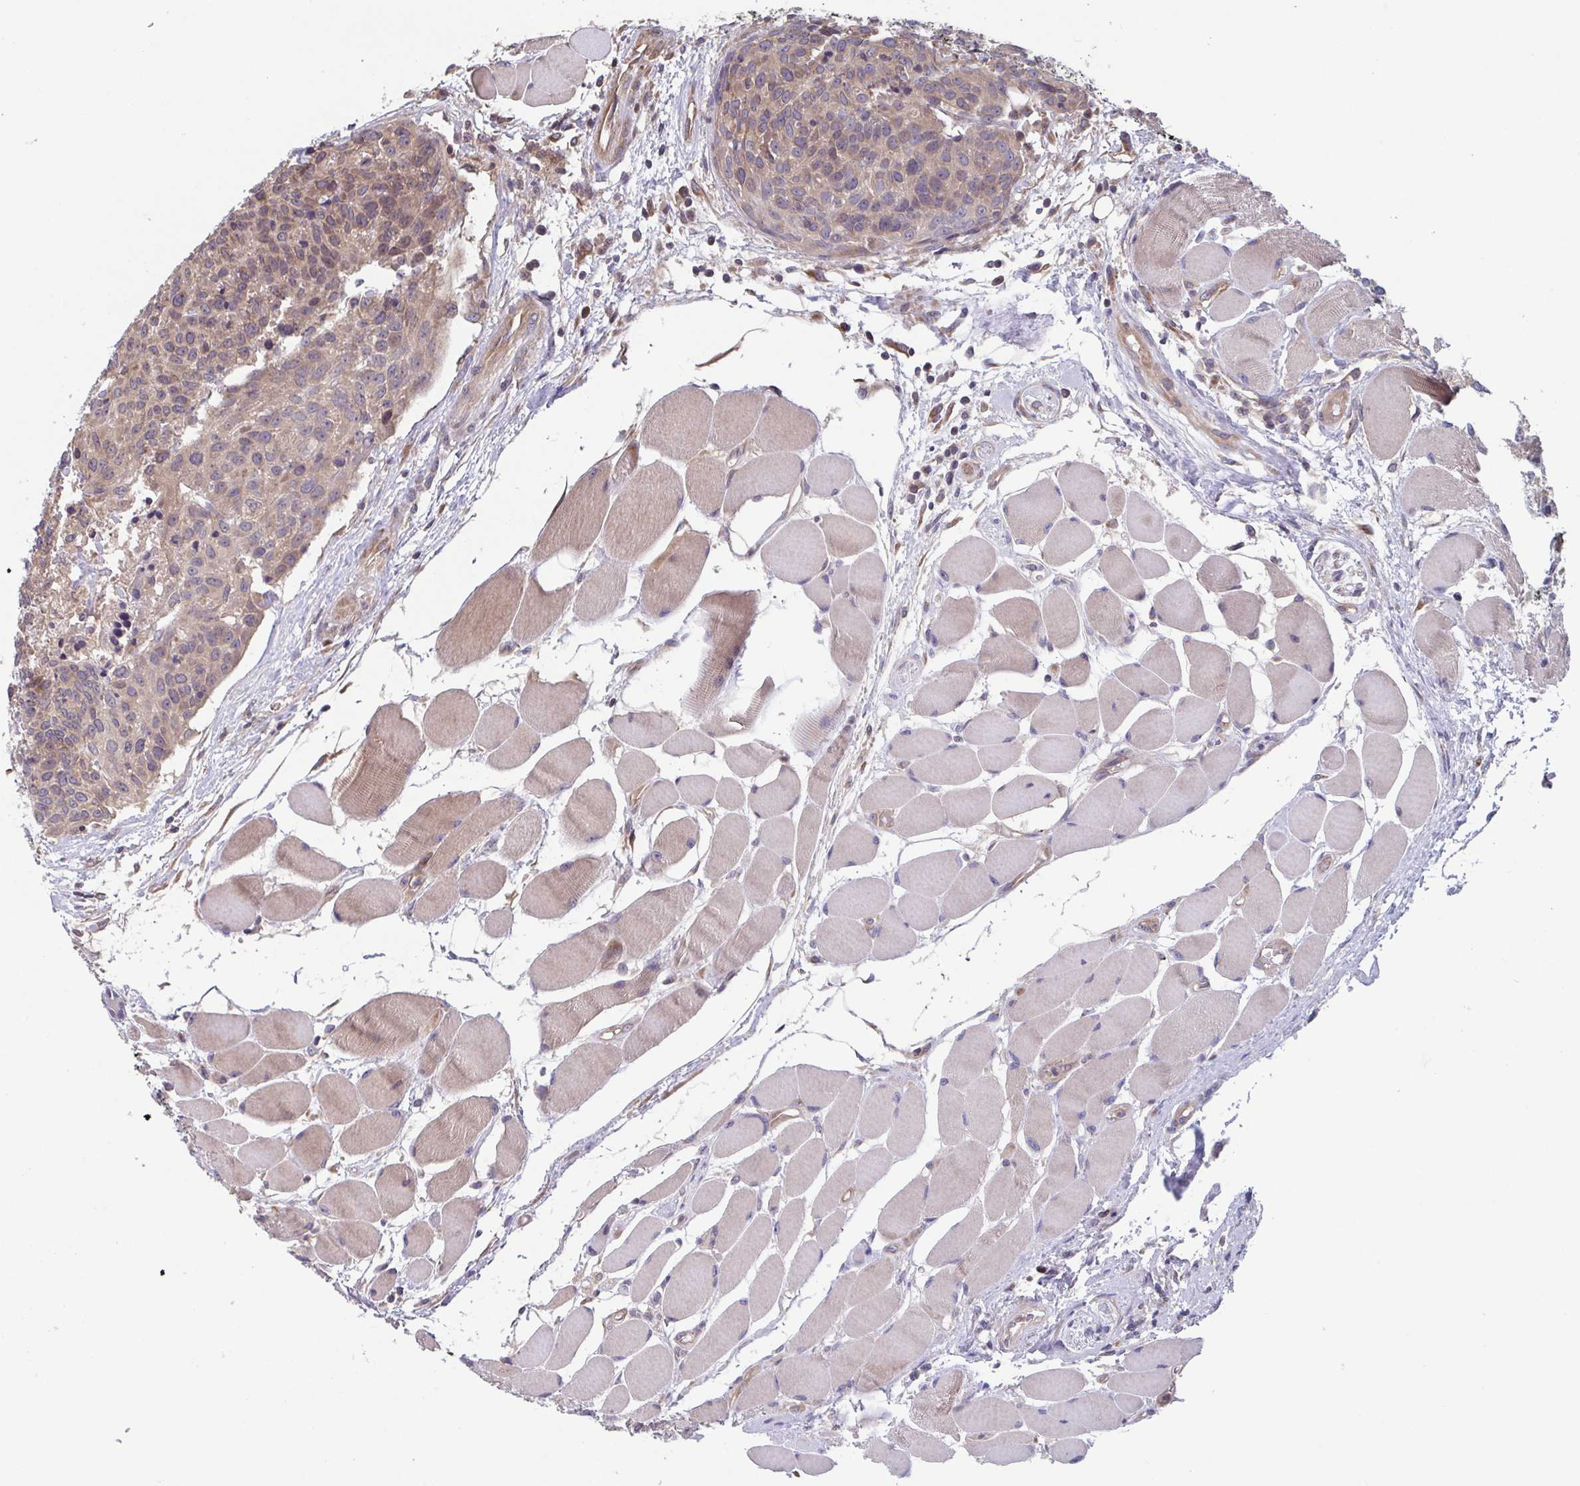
{"staining": {"intensity": "weak", "quantity": "25%-75%", "location": "cytoplasmic/membranous"}, "tissue": "head and neck cancer", "cell_type": "Tumor cells", "image_type": "cancer", "snomed": [{"axis": "morphology", "description": "Squamous cell carcinoma, NOS"}, {"axis": "topography", "description": "Oral tissue"}, {"axis": "topography", "description": "Head-Neck"}], "caption": "Head and neck cancer (squamous cell carcinoma) stained with a protein marker demonstrates weak staining in tumor cells.", "gene": "COPB1", "patient": {"sex": "male", "age": 64}}